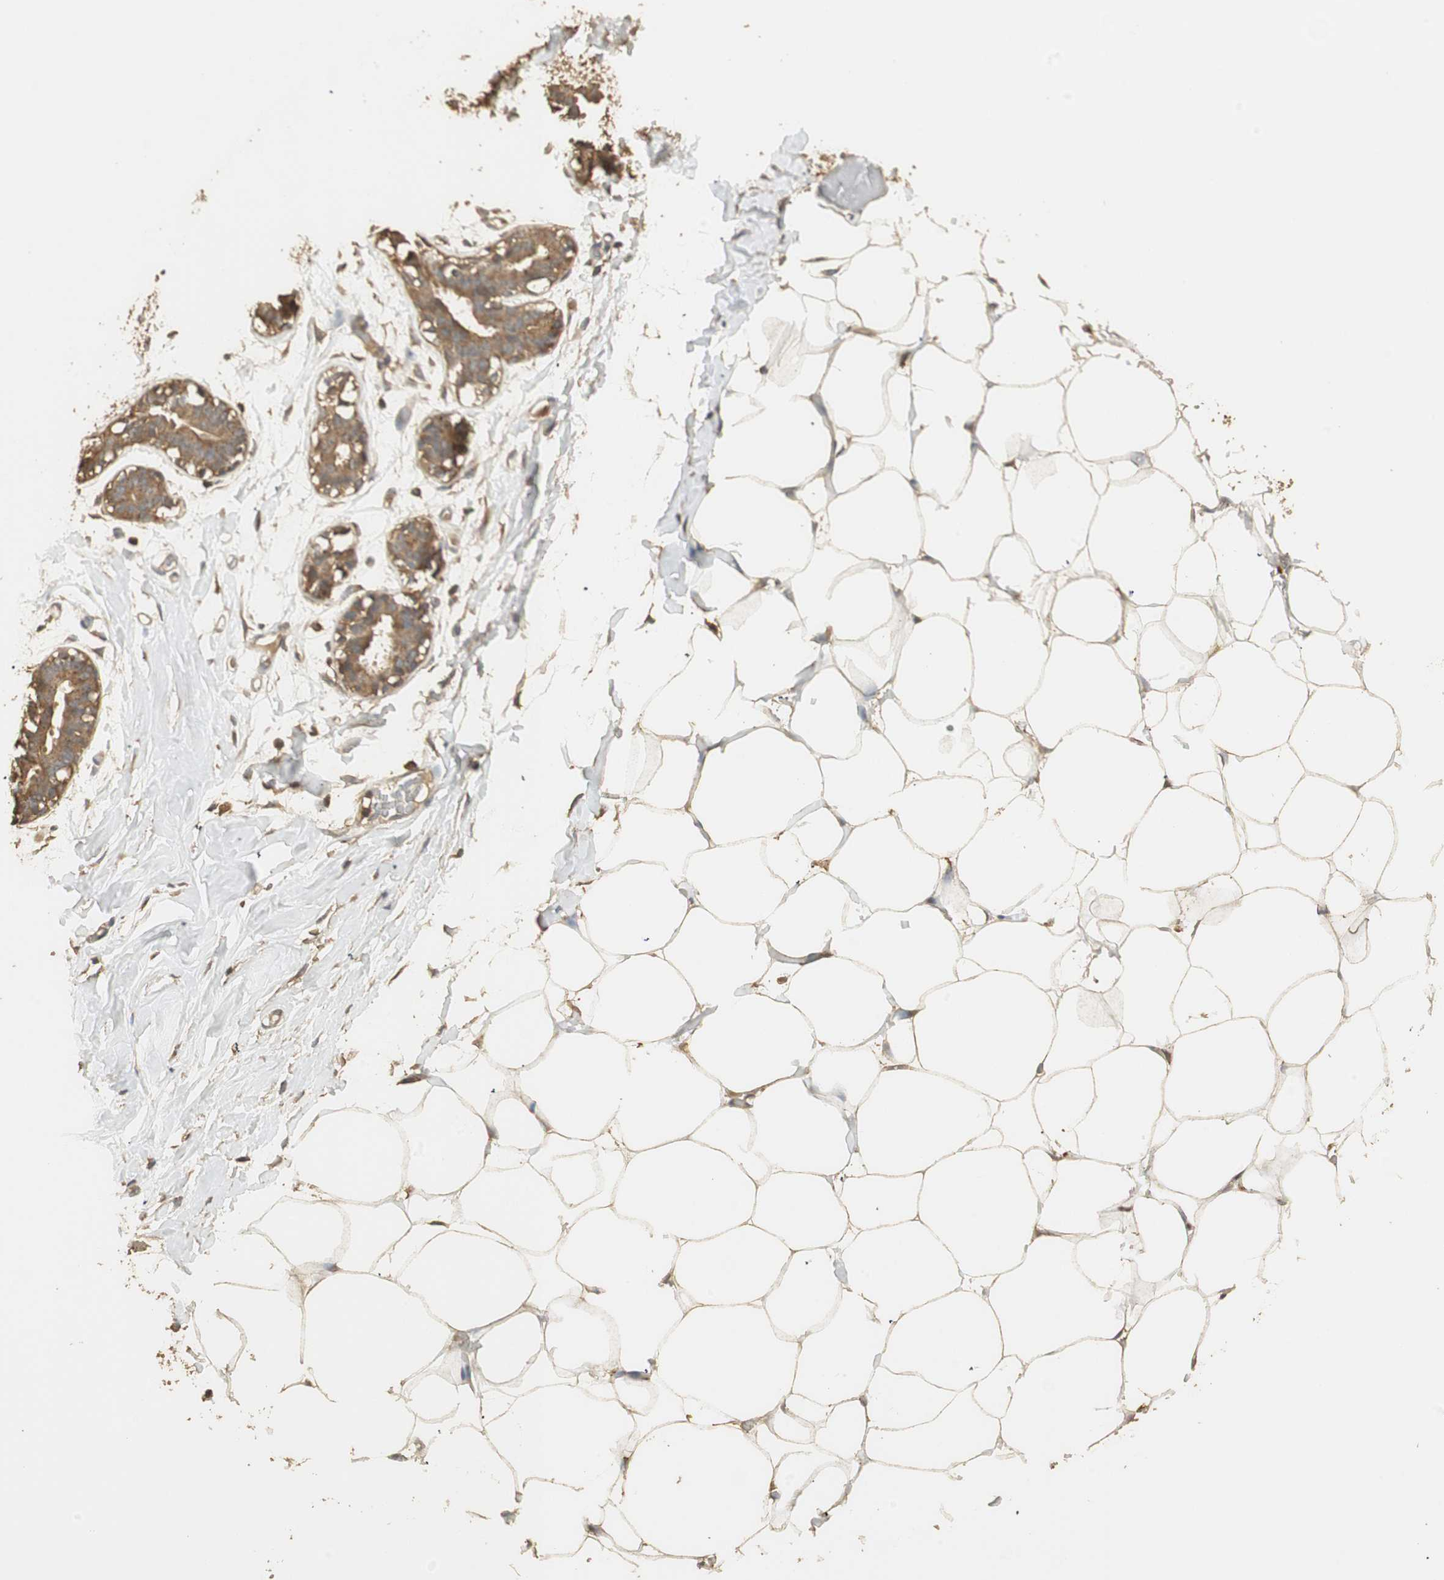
{"staining": {"intensity": "weak", "quantity": ">75%", "location": "cytoplasmic/membranous"}, "tissue": "adipose tissue", "cell_type": "Adipocytes", "image_type": "normal", "snomed": [{"axis": "morphology", "description": "Normal tissue, NOS"}, {"axis": "topography", "description": "Breast"}, {"axis": "topography", "description": "Adipose tissue"}], "caption": "Adipose tissue stained with DAB (3,3'-diaminobenzidine) IHC reveals low levels of weak cytoplasmic/membranous positivity in about >75% of adipocytes. Immunohistochemistry stains the protein in brown and the nuclei are stained blue.", "gene": "USP2", "patient": {"sex": "female", "age": 25}}